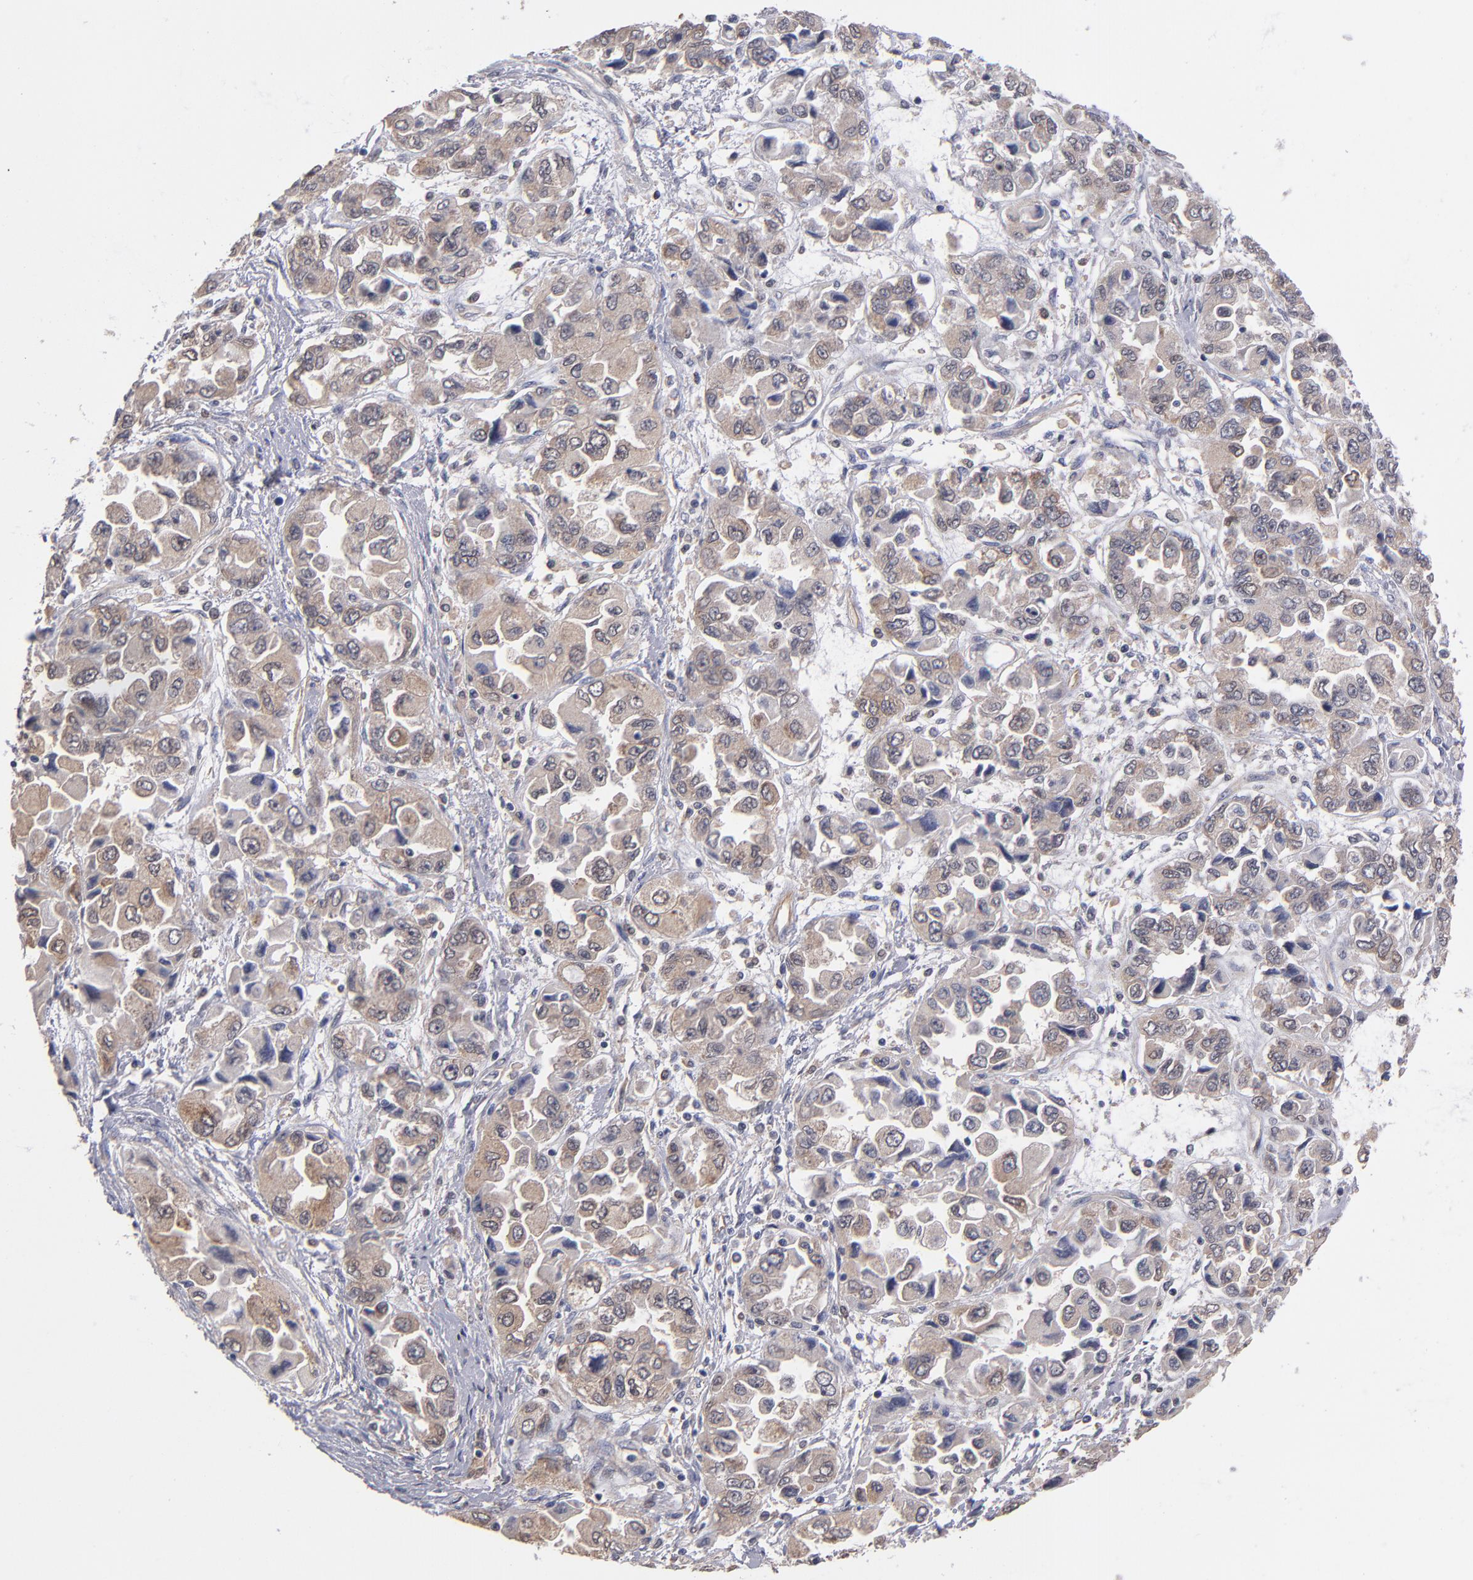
{"staining": {"intensity": "weak", "quantity": "25%-75%", "location": "cytoplasmic/membranous"}, "tissue": "ovarian cancer", "cell_type": "Tumor cells", "image_type": "cancer", "snomed": [{"axis": "morphology", "description": "Cystadenocarcinoma, serous, NOS"}, {"axis": "topography", "description": "Ovary"}], "caption": "Serous cystadenocarcinoma (ovarian) tissue exhibits weak cytoplasmic/membranous positivity in approximately 25%-75% of tumor cells, visualized by immunohistochemistry.", "gene": "GMFG", "patient": {"sex": "female", "age": 84}}